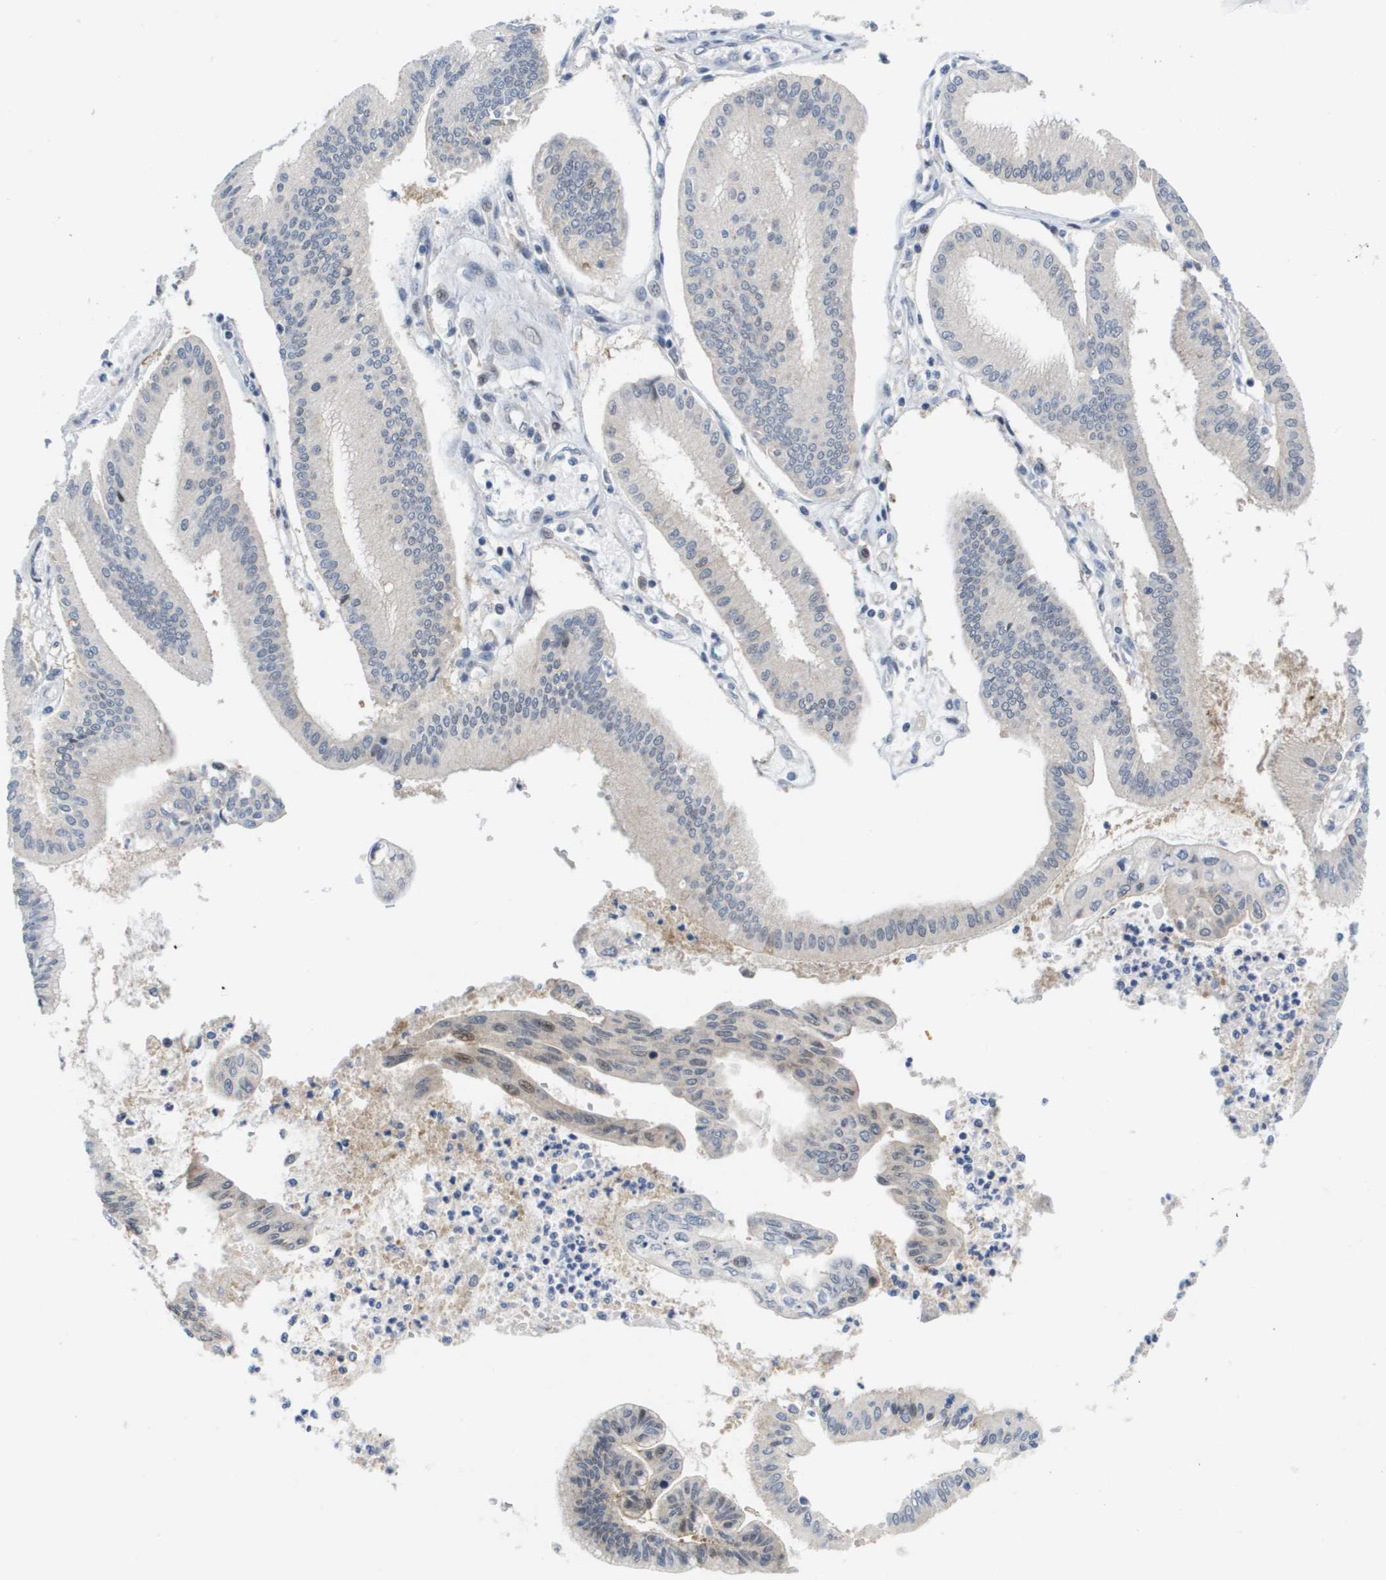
{"staining": {"intensity": "moderate", "quantity": "<25%", "location": "nuclear"}, "tissue": "pancreatic cancer", "cell_type": "Tumor cells", "image_type": "cancer", "snomed": [{"axis": "morphology", "description": "Adenocarcinoma, NOS"}, {"axis": "topography", "description": "Pancreas"}], "caption": "IHC photomicrograph of human pancreatic adenocarcinoma stained for a protein (brown), which reveals low levels of moderate nuclear expression in about <25% of tumor cells.", "gene": "FKBP4", "patient": {"sex": "male", "age": 56}}